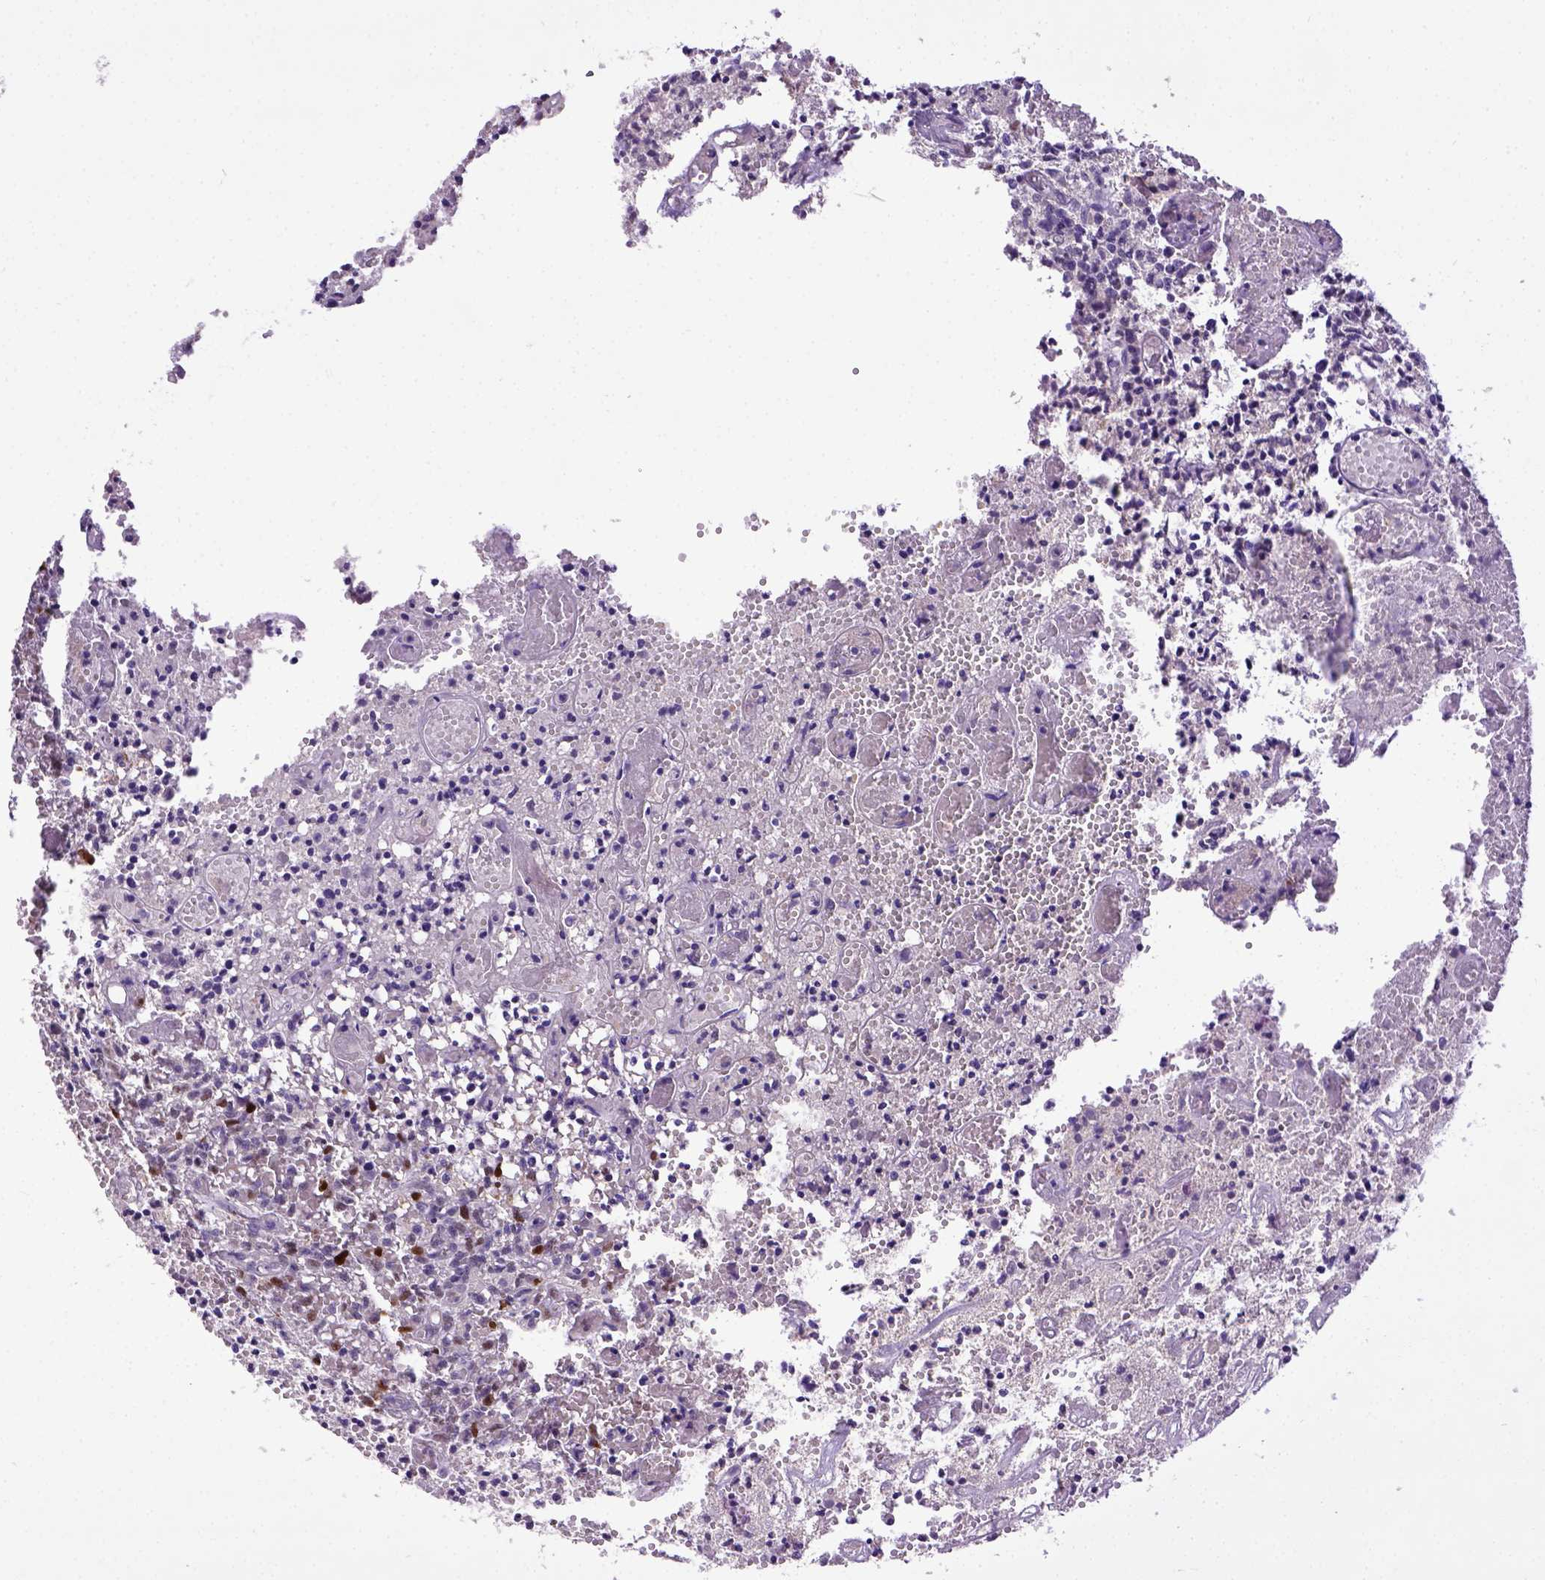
{"staining": {"intensity": "strong", "quantity": "<25%", "location": "nuclear"}, "tissue": "glioma", "cell_type": "Tumor cells", "image_type": "cancer", "snomed": [{"axis": "morphology", "description": "Glioma, malignant, Low grade"}, {"axis": "topography", "description": "Brain"}], "caption": "Immunohistochemical staining of glioma reveals medium levels of strong nuclear protein expression in about <25% of tumor cells.", "gene": "CDKN1A", "patient": {"sex": "male", "age": 64}}